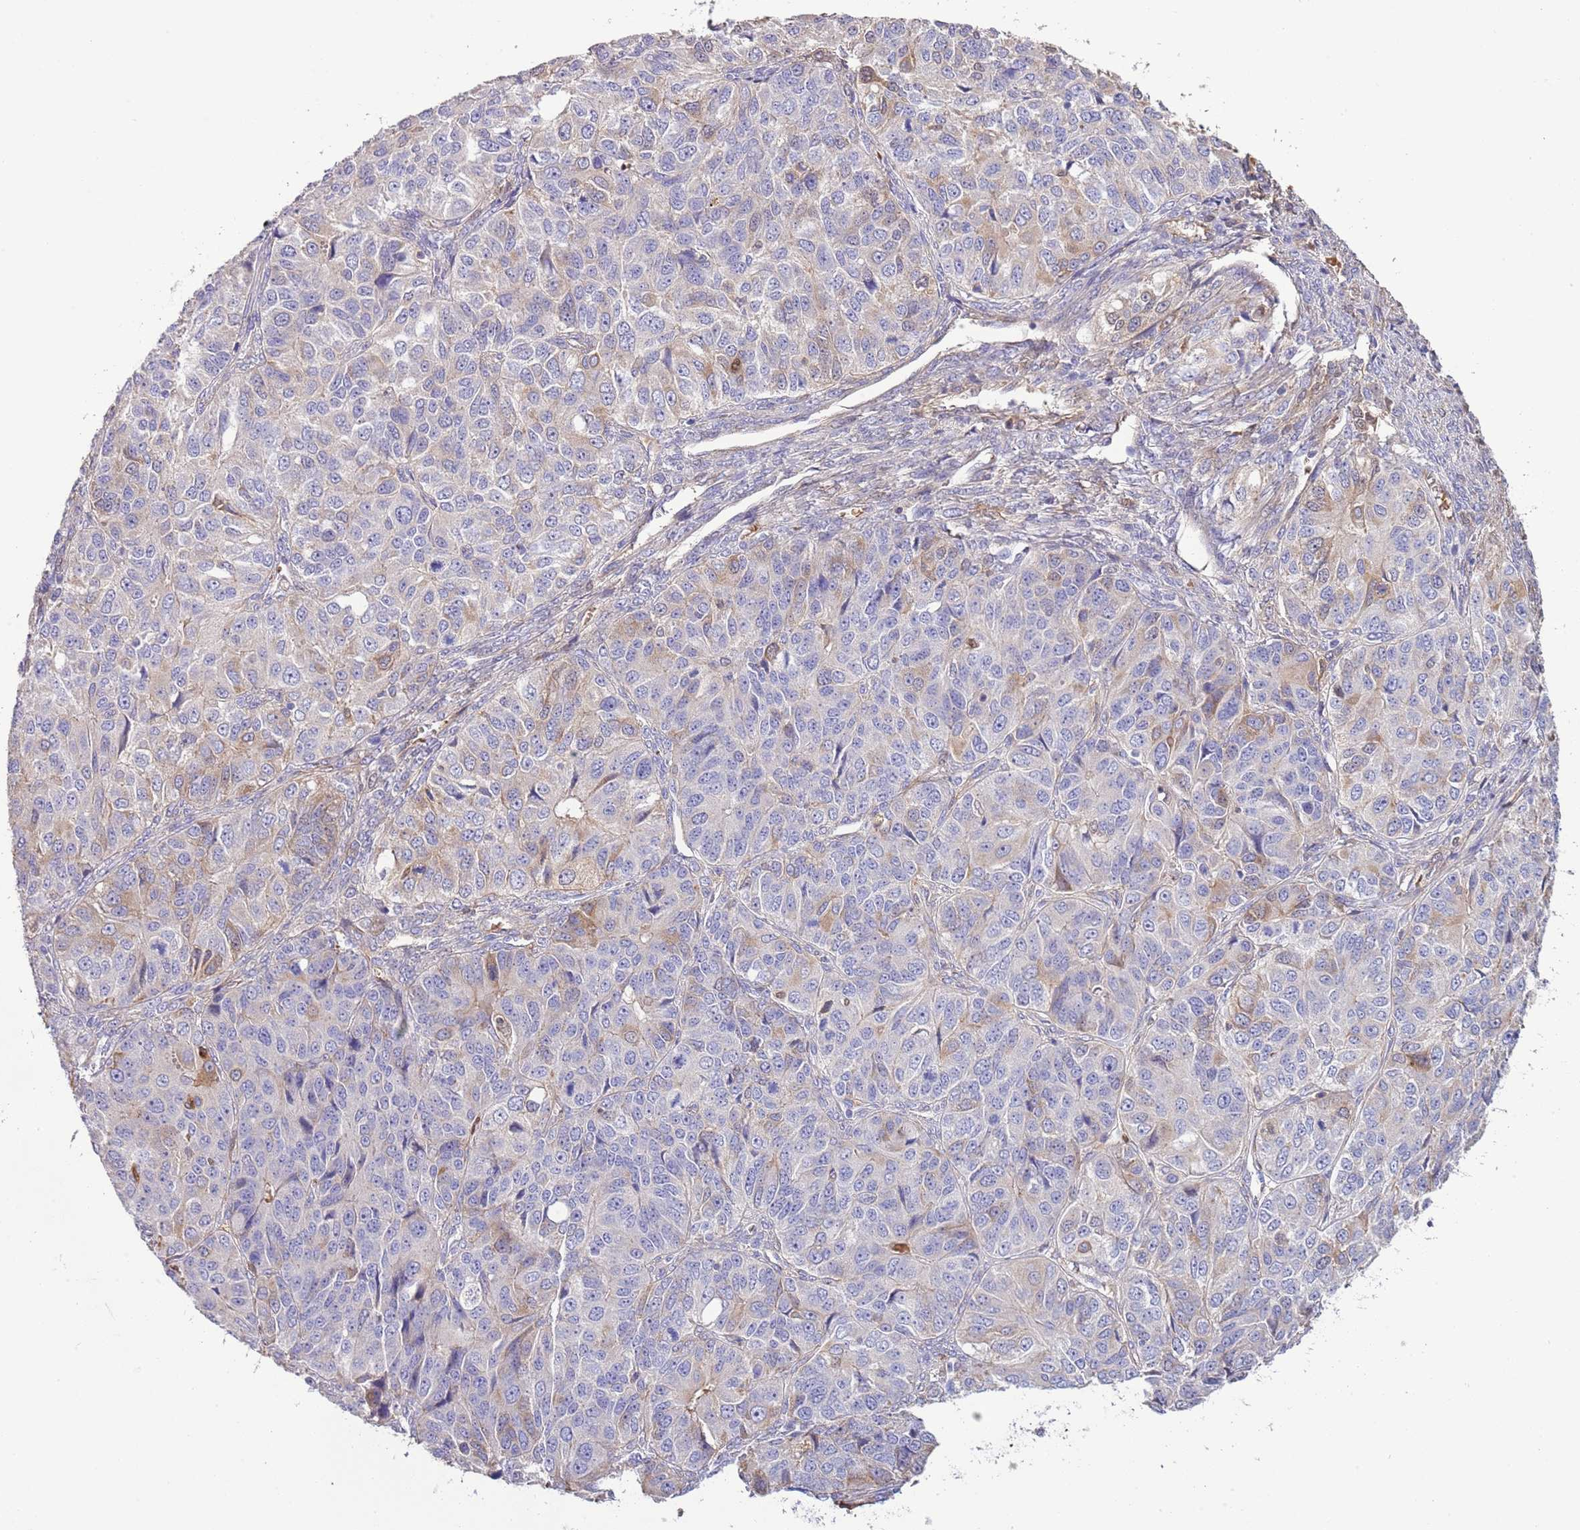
{"staining": {"intensity": "weak", "quantity": "<25%", "location": "cytoplasmic/membranous"}, "tissue": "ovarian cancer", "cell_type": "Tumor cells", "image_type": "cancer", "snomed": [{"axis": "morphology", "description": "Carcinoma, endometroid"}, {"axis": "topography", "description": "Ovary"}], "caption": "The image displays no significant staining in tumor cells of endometroid carcinoma (ovarian).", "gene": "ABHD17C", "patient": {"sex": "female", "age": 51}}